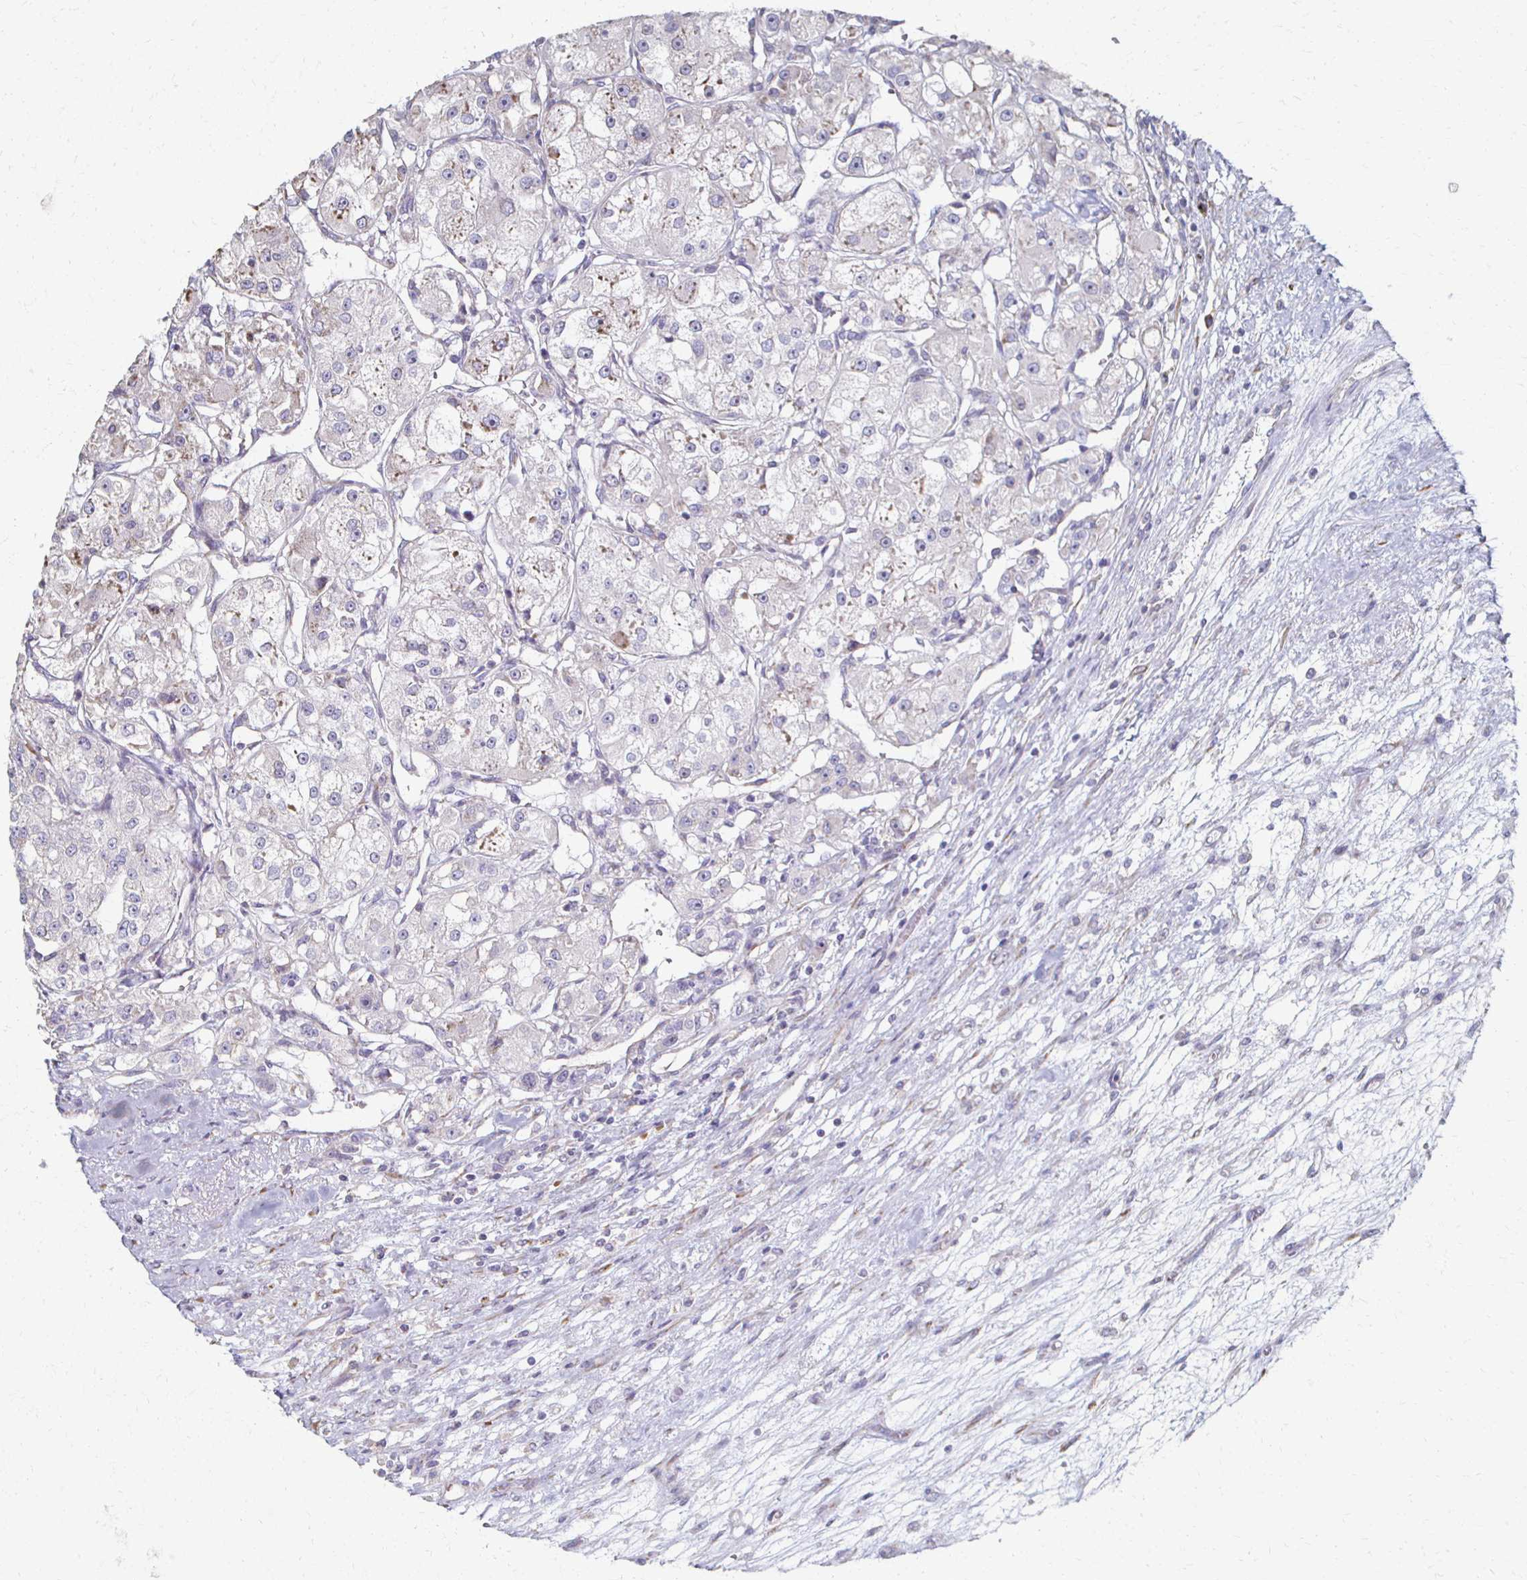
{"staining": {"intensity": "weak", "quantity": "<25%", "location": "cytoplasmic/membranous"}, "tissue": "renal cancer", "cell_type": "Tumor cells", "image_type": "cancer", "snomed": [{"axis": "morphology", "description": "Adenocarcinoma, NOS"}, {"axis": "topography", "description": "Kidney"}], "caption": "Tumor cells show no significant protein positivity in renal cancer.", "gene": "ATP1A3", "patient": {"sex": "female", "age": 63}}